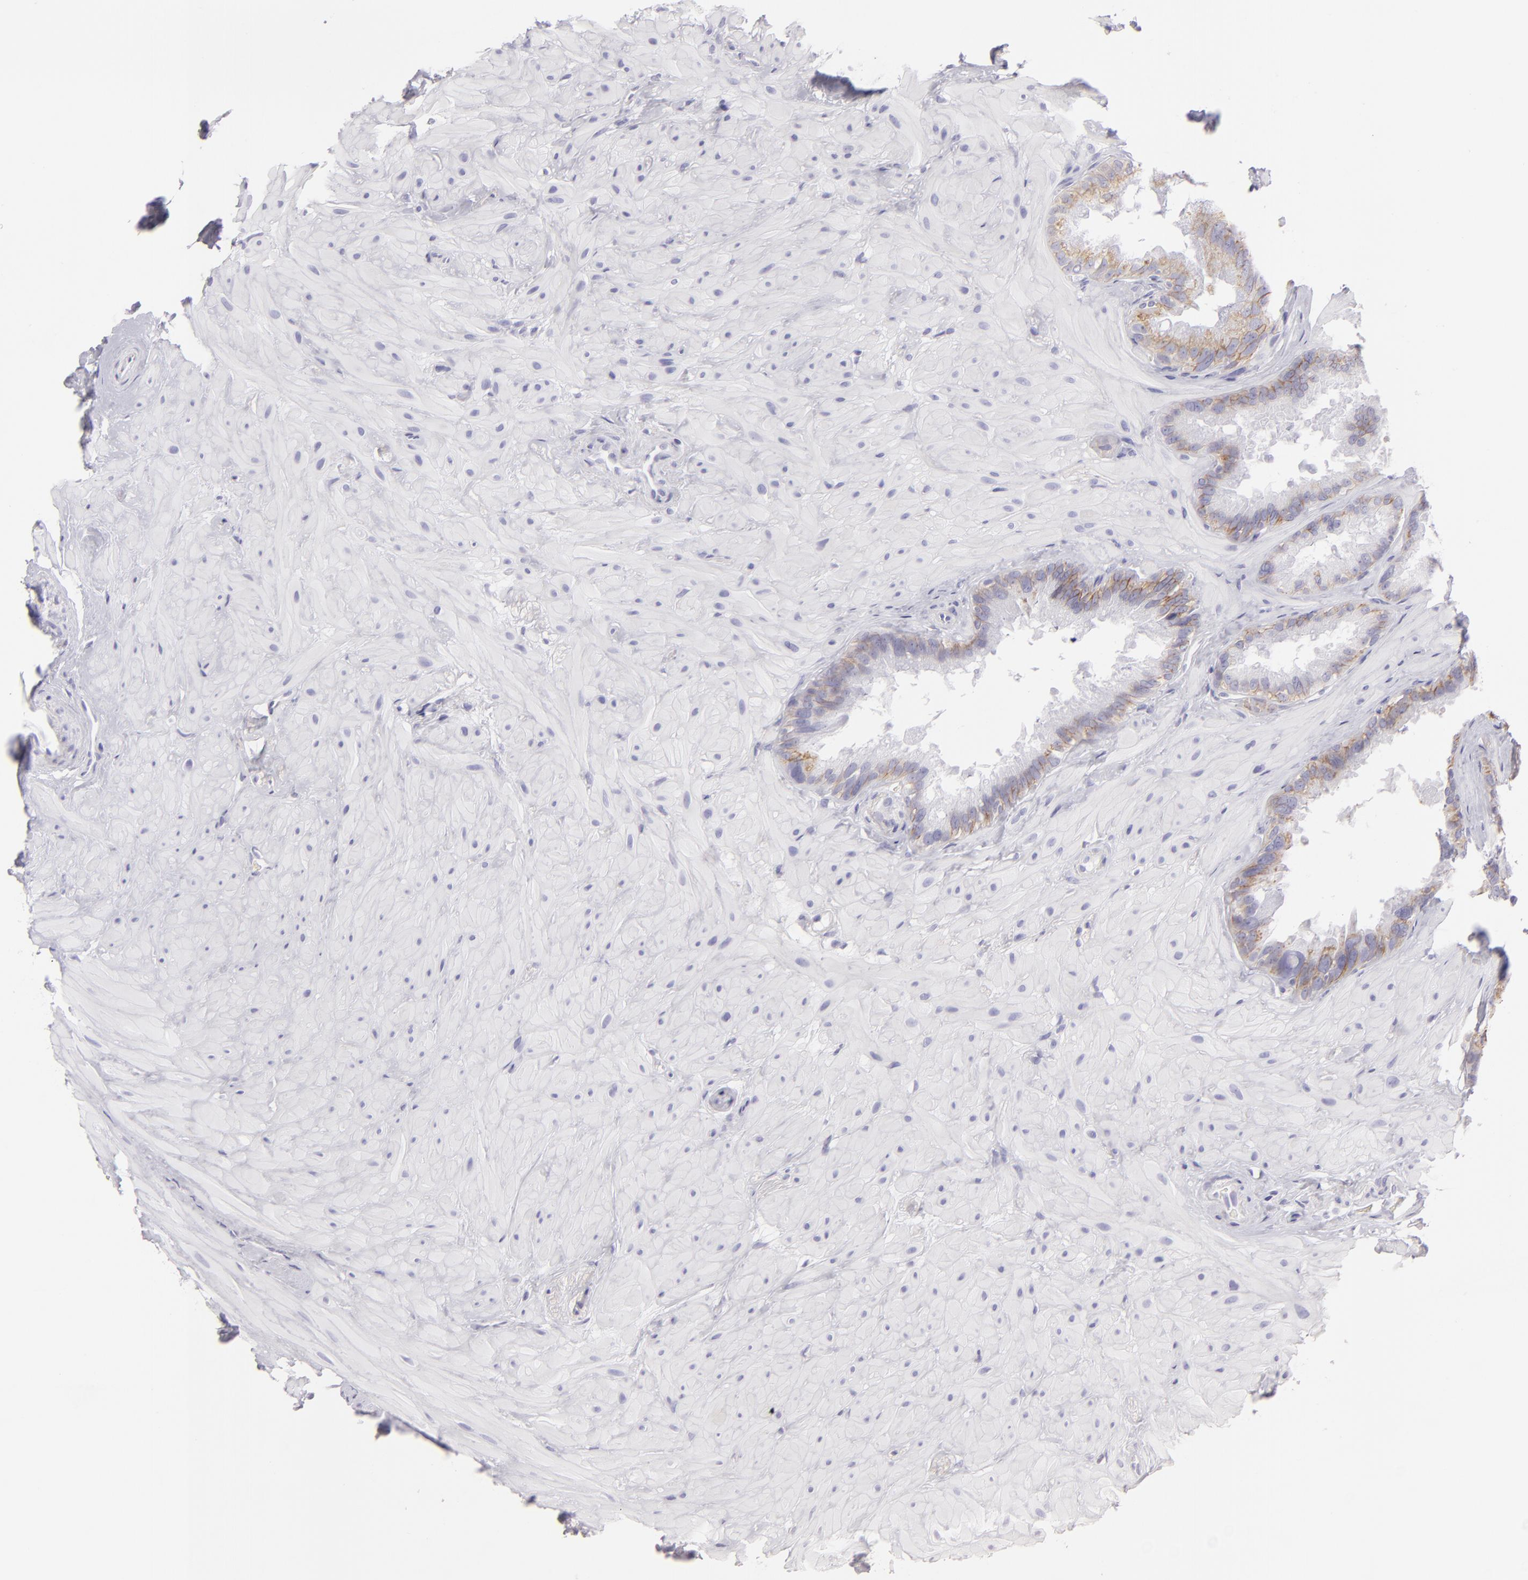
{"staining": {"intensity": "moderate", "quantity": ">75%", "location": "cytoplasmic/membranous"}, "tissue": "seminal vesicle", "cell_type": "Glandular cells", "image_type": "normal", "snomed": [{"axis": "morphology", "description": "Normal tissue, NOS"}, {"axis": "topography", "description": "Prostate"}, {"axis": "topography", "description": "Seminal veicle"}], "caption": "This is a photomicrograph of immunohistochemistry staining of benign seminal vesicle, which shows moderate expression in the cytoplasmic/membranous of glandular cells.", "gene": "DLG4", "patient": {"sex": "male", "age": 63}}